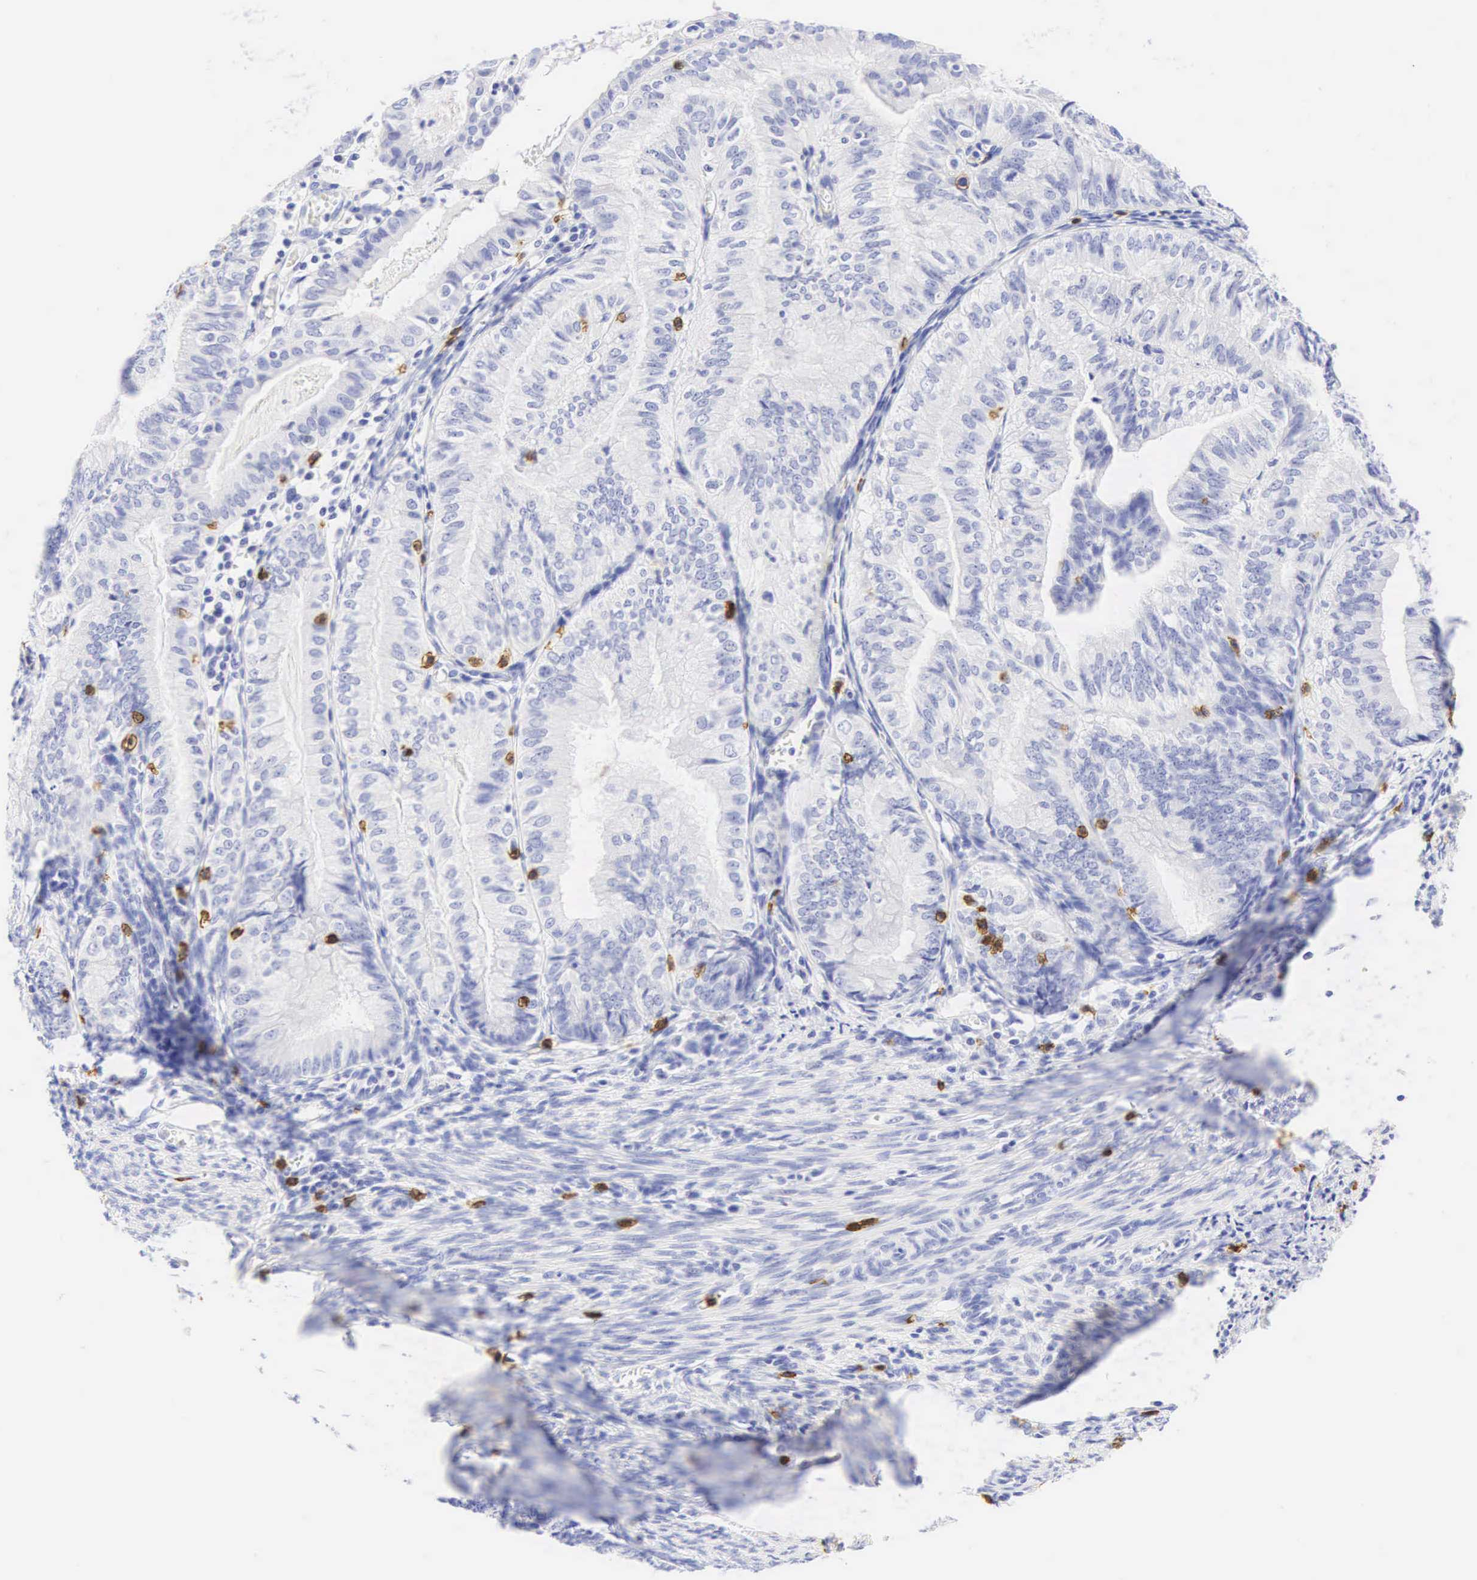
{"staining": {"intensity": "negative", "quantity": "none", "location": "none"}, "tissue": "endometrial cancer", "cell_type": "Tumor cells", "image_type": "cancer", "snomed": [{"axis": "morphology", "description": "Adenocarcinoma, NOS"}, {"axis": "topography", "description": "Endometrium"}], "caption": "High magnification brightfield microscopy of endometrial cancer stained with DAB (brown) and counterstained with hematoxylin (blue): tumor cells show no significant positivity.", "gene": "CD8A", "patient": {"sex": "female", "age": 66}}